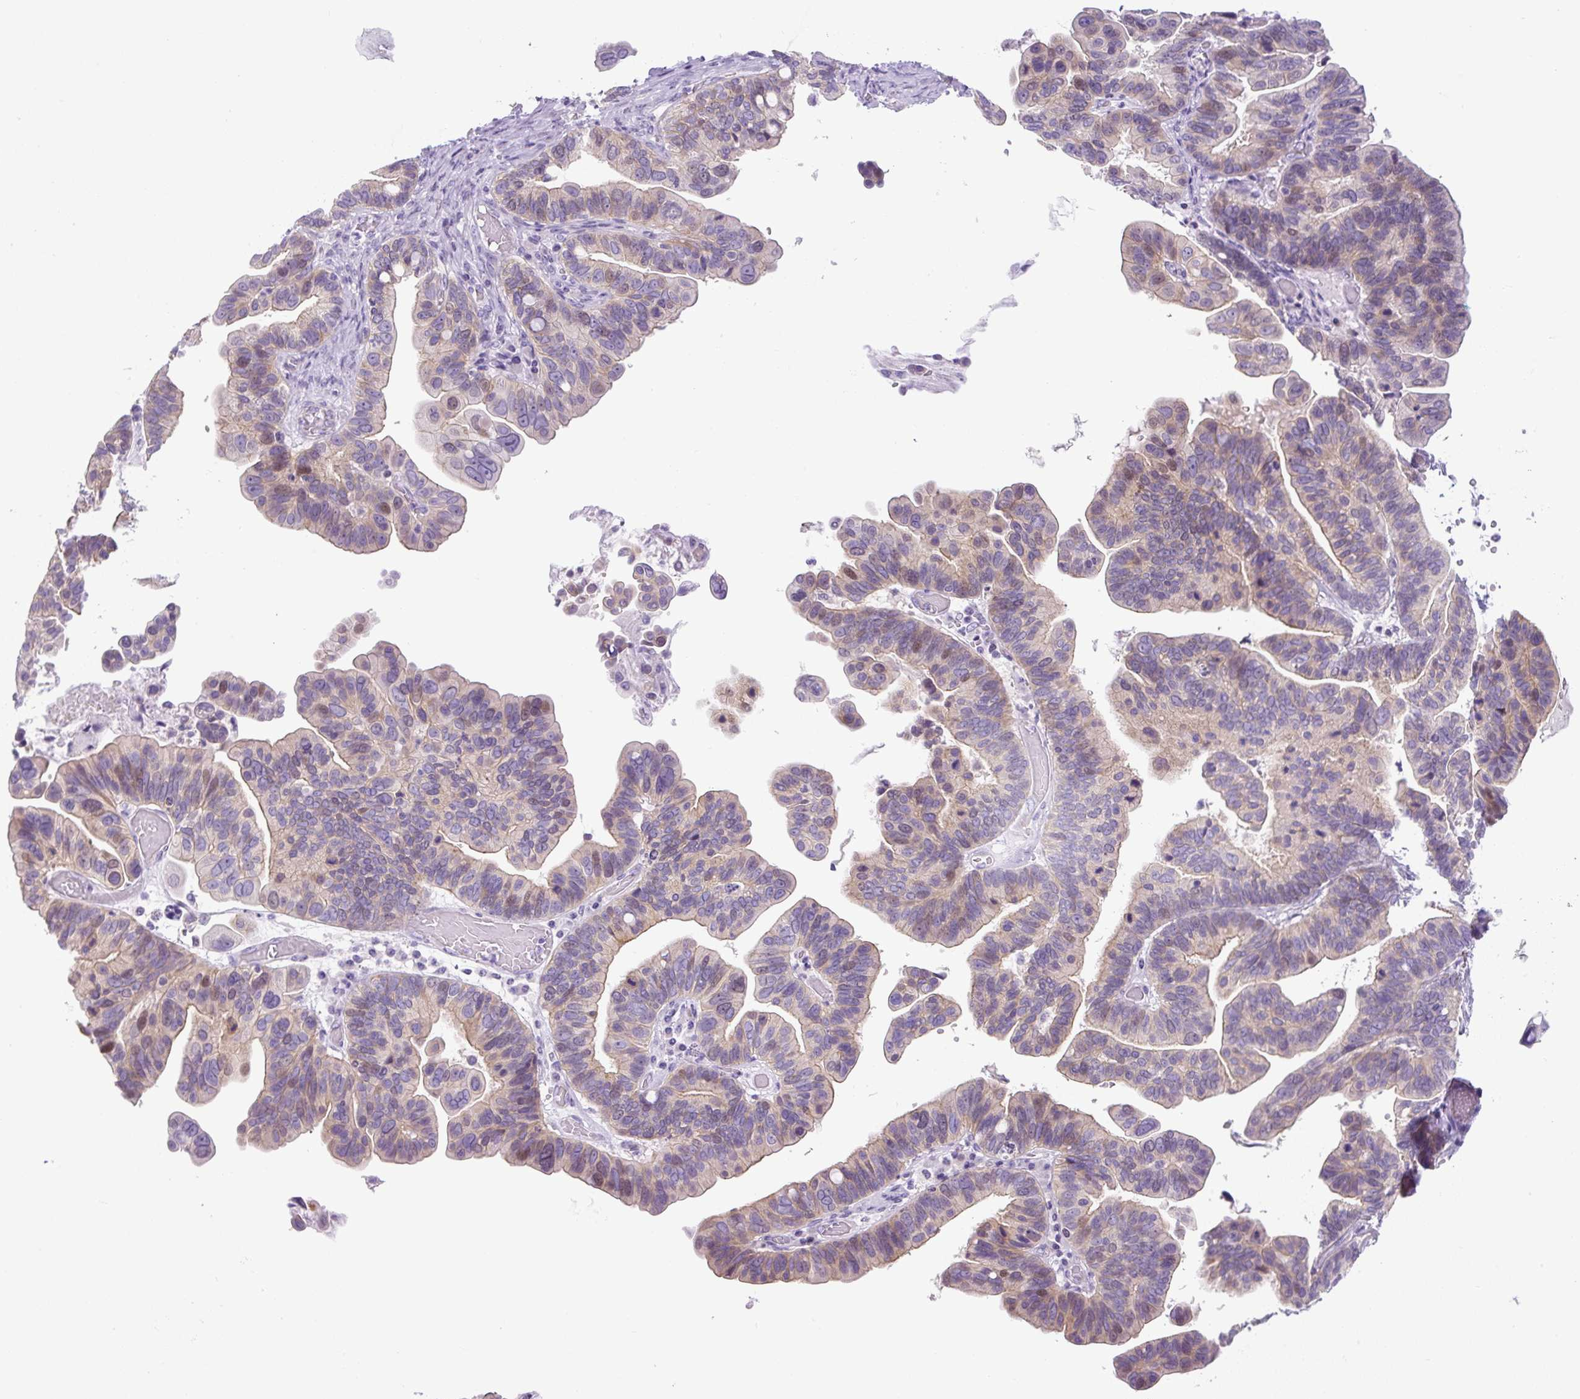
{"staining": {"intensity": "weak", "quantity": ">75%", "location": "cytoplasmic/membranous,nuclear"}, "tissue": "ovarian cancer", "cell_type": "Tumor cells", "image_type": "cancer", "snomed": [{"axis": "morphology", "description": "Cystadenocarcinoma, serous, NOS"}, {"axis": "topography", "description": "Ovary"}], "caption": "Brown immunohistochemical staining in human ovarian cancer (serous cystadenocarcinoma) shows weak cytoplasmic/membranous and nuclear positivity in about >75% of tumor cells. The staining was performed using DAB (3,3'-diaminobenzidine), with brown indicating positive protein expression. Nuclei are stained blue with hematoxylin.", "gene": "ADAMTS19", "patient": {"sex": "female", "age": 56}}